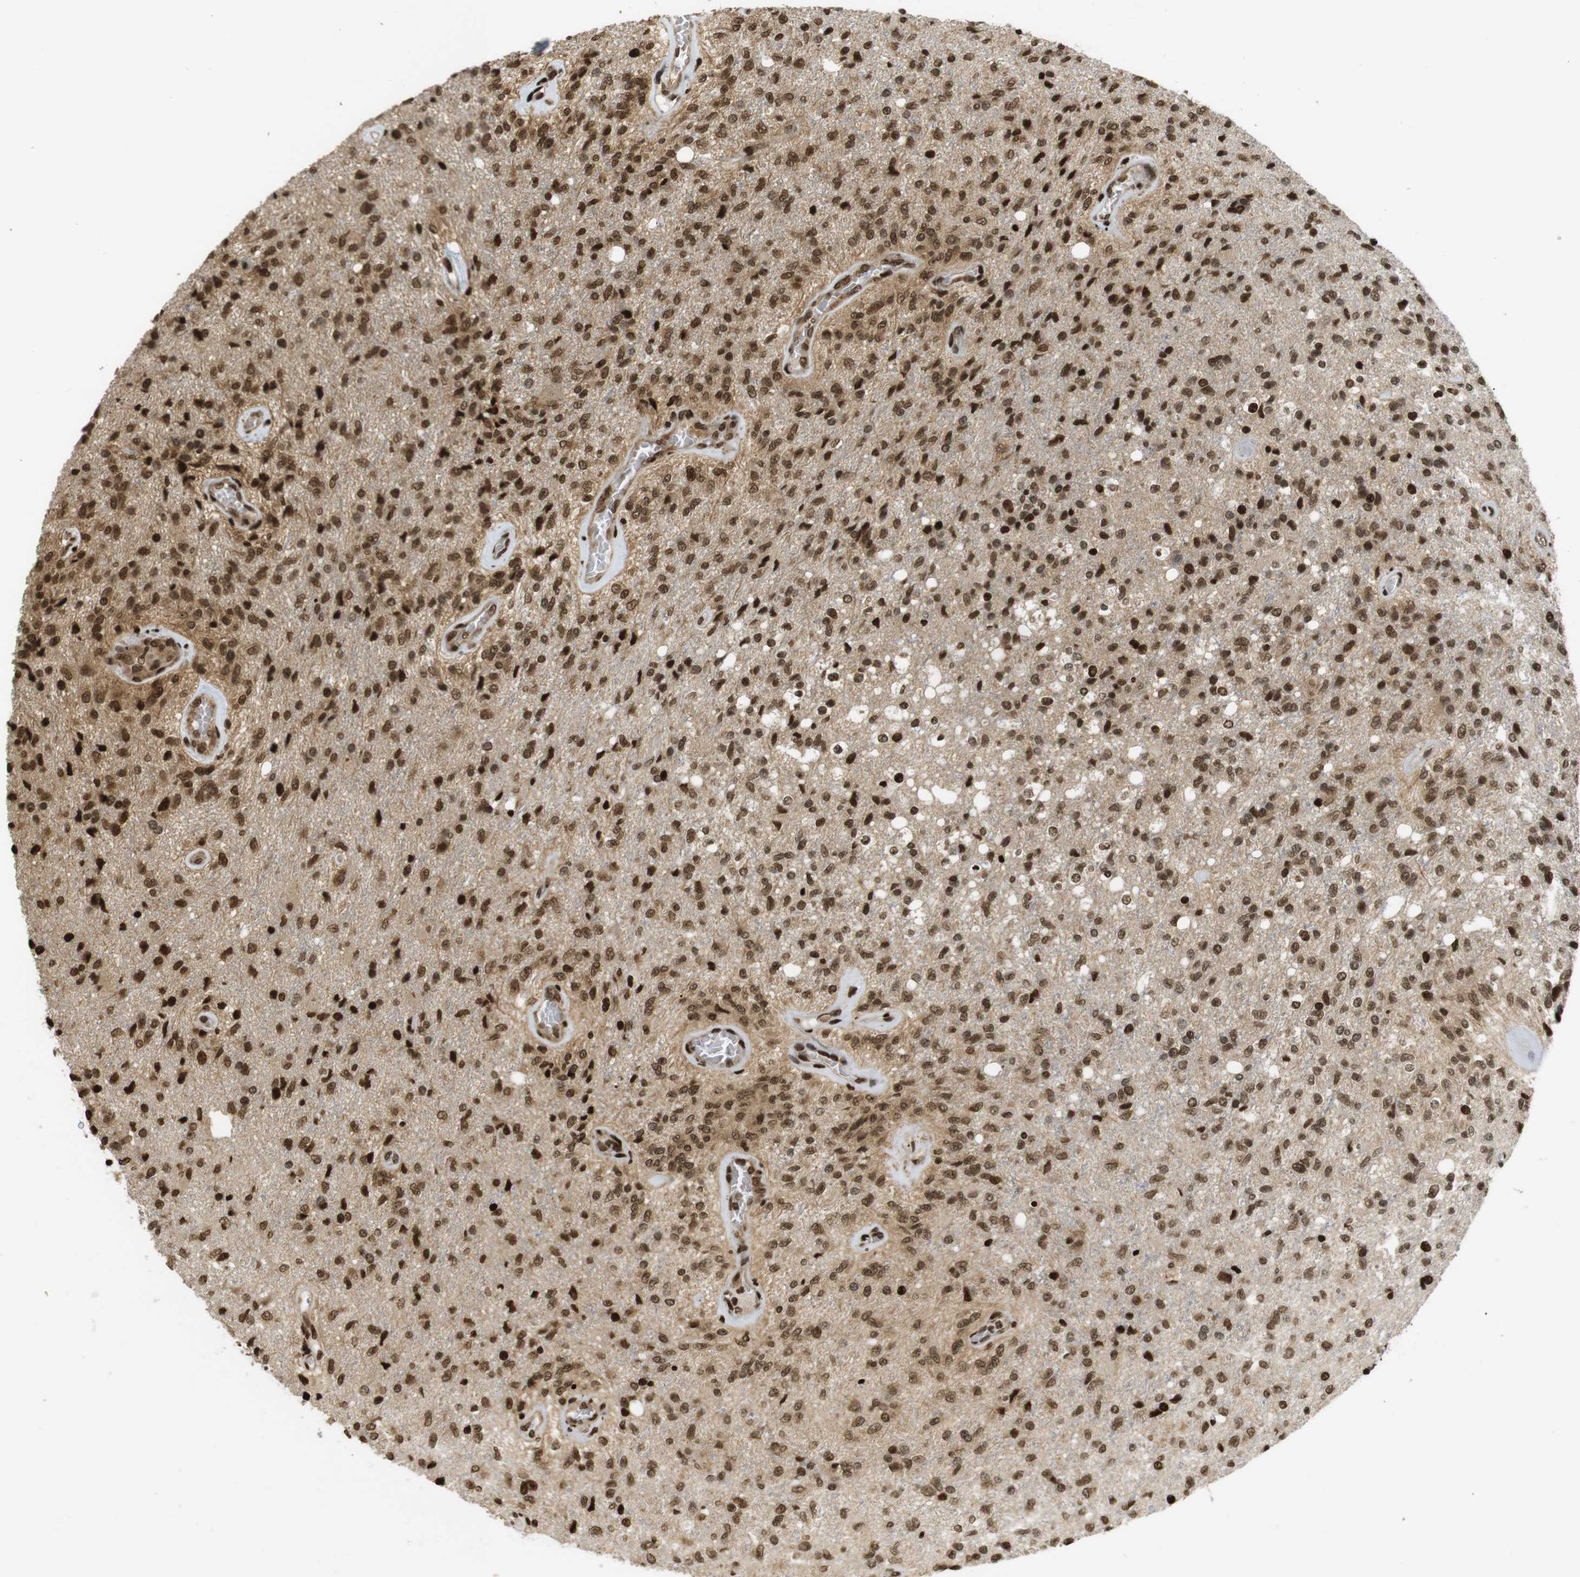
{"staining": {"intensity": "moderate", "quantity": ">75%", "location": "cytoplasmic/membranous,nuclear"}, "tissue": "glioma", "cell_type": "Tumor cells", "image_type": "cancer", "snomed": [{"axis": "morphology", "description": "Normal tissue, NOS"}, {"axis": "morphology", "description": "Glioma, malignant, High grade"}, {"axis": "topography", "description": "Cerebral cortex"}], "caption": "Protein staining of glioma tissue shows moderate cytoplasmic/membranous and nuclear staining in approximately >75% of tumor cells.", "gene": "RUVBL2", "patient": {"sex": "male", "age": 77}}